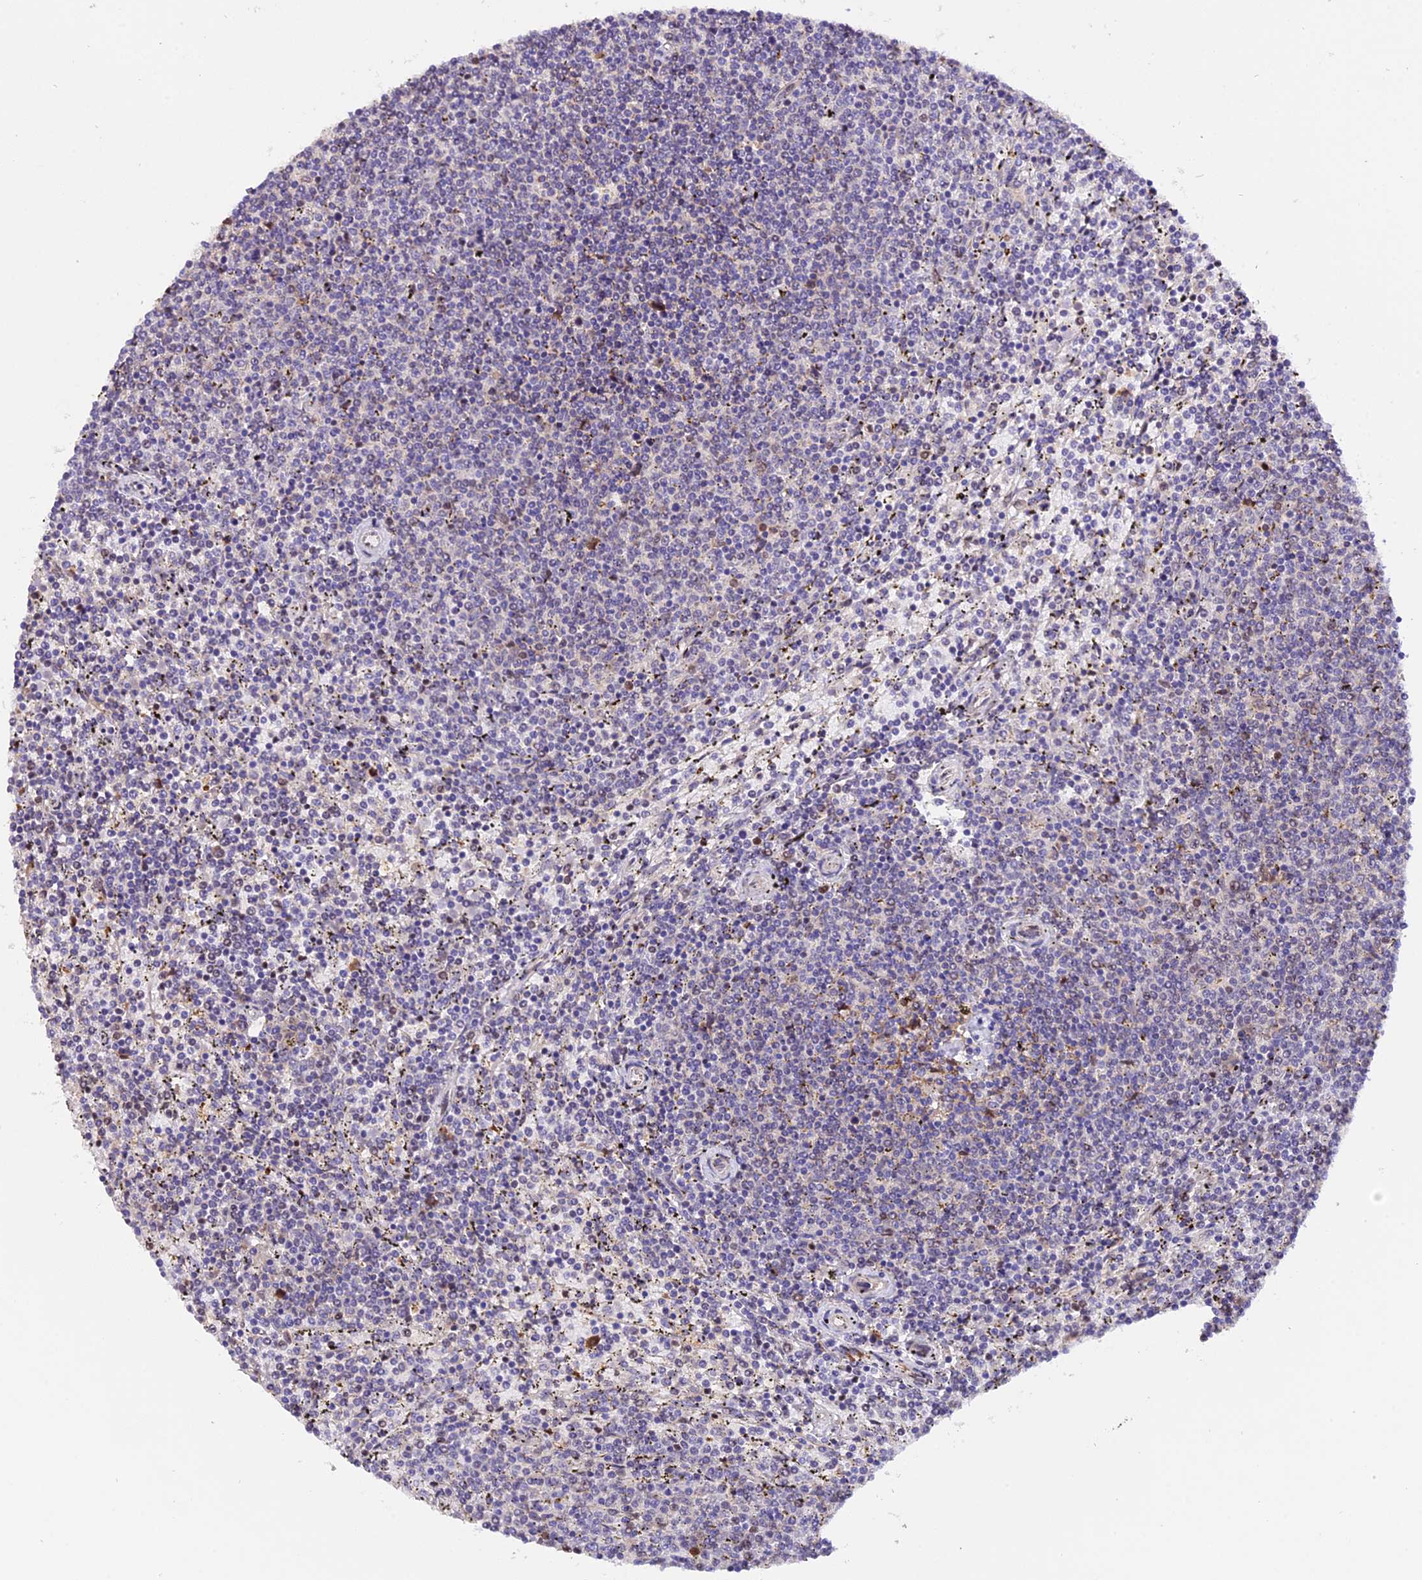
{"staining": {"intensity": "negative", "quantity": "none", "location": "none"}, "tissue": "lymphoma", "cell_type": "Tumor cells", "image_type": "cancer", "snomed": [{"axis": "morphology", "description": "Malignant lymphoma, non-Hodgkin's type, Low grade"}, {"axis": "topography", "description": "Spleen"}], "caption": "This is an immunohistochemistry (IHC) histopathology image of human low-grade malignant lymphoma, non-Hodgkin's type. There is no staining in tumor cells.", "gene": "HERPUD1", "patient": {"sex": "female", "age": 50}}